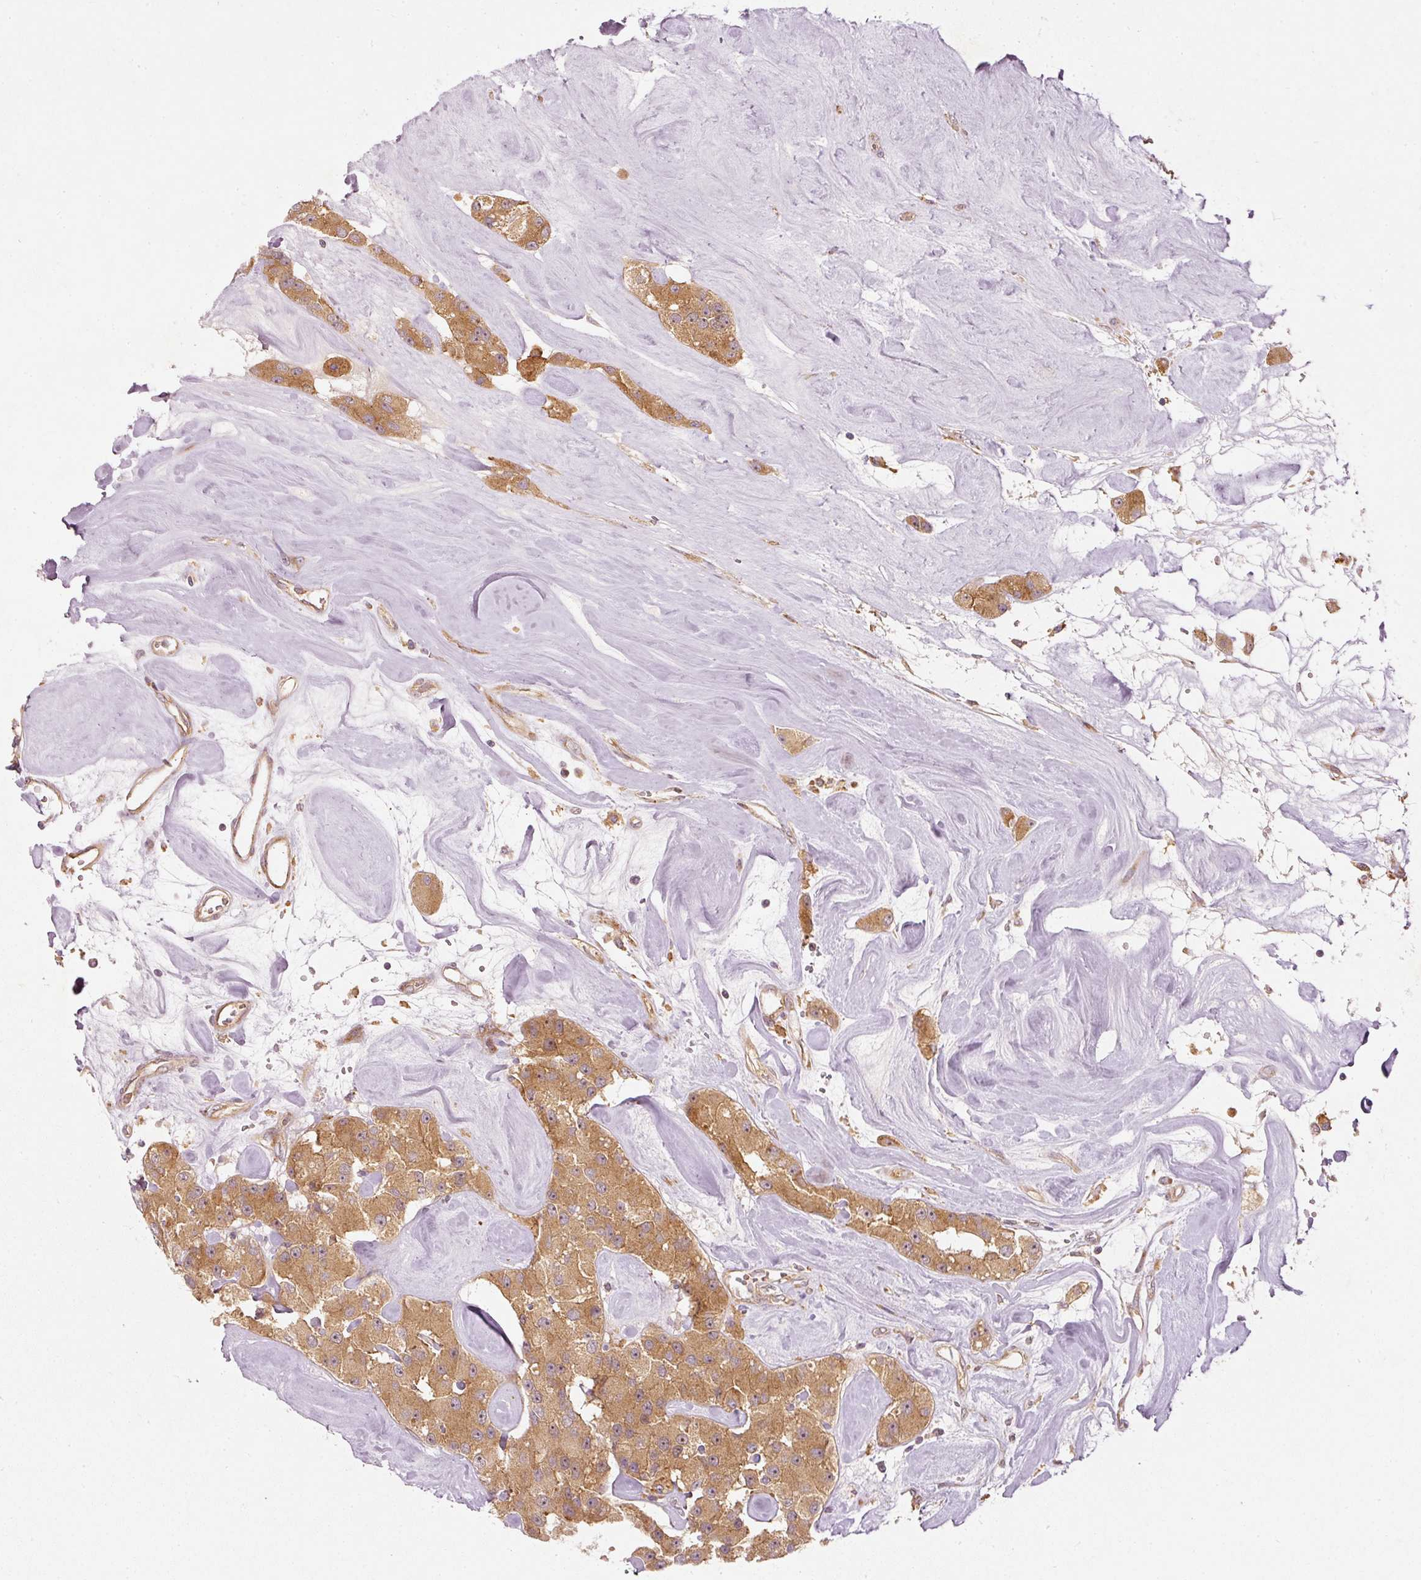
{"staining": {"intensity": "moderate", "quantity": ">75%", "location": "cytoplasmic/membranous"}, "tissue": "carcinoid", "cell_type": "Tumor cells", "image_type": "cancer", "snomed": [{"axis": "morphology", "description": "Carcinoid, malignant, NOS"}, {"axis": "topography", "description": "Pancreas"}], "caption": "Immunohistochemical staining of carcinoid demonstrates moderate cytoplasmic/membranous protein expression in approximately >75% of tumor cells. The staining was performed using DAB, with brown indicating positive protein expression. Nuclei are stained blue with hematoxylin.", "gene": "ZNF580", "patient": {"sex": "male", "age": 41}}